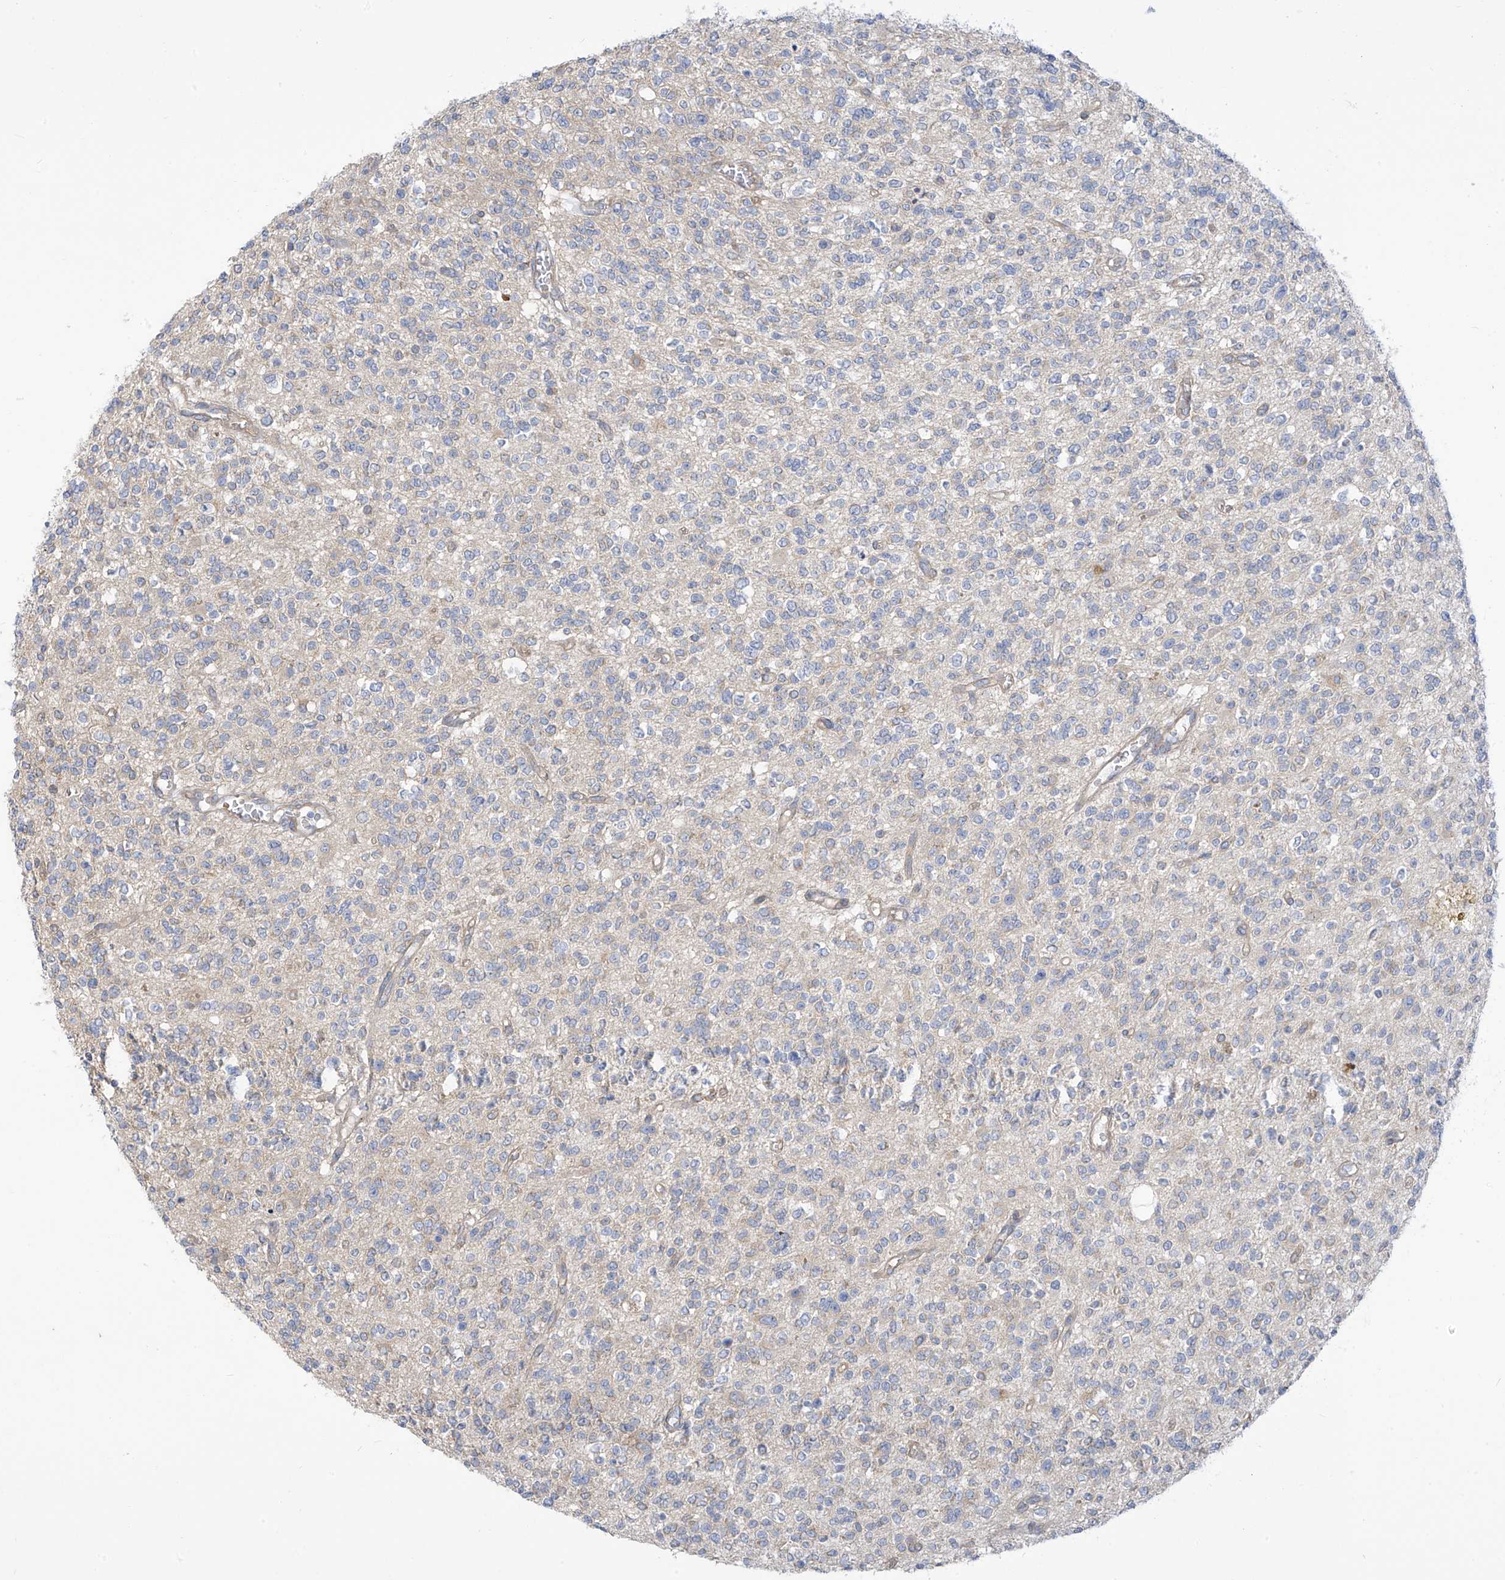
{"staining": {"intensity": "negative", "quantity": "none", "location": "none"}, "tissue": "glioma", "cell_type": "Tumor cells", "image_type": "cancer", "snomed": [{"axis": "morphology", "description": "Glioma, malignant, High grade"}, {"axis": "topography", "description": "Brain"}], "caption": "There is no significant expression in tumor cells of malignant high-grade glioma.", "gene": "ADAT2", "patient": {"sex": "male", "age": 34}}